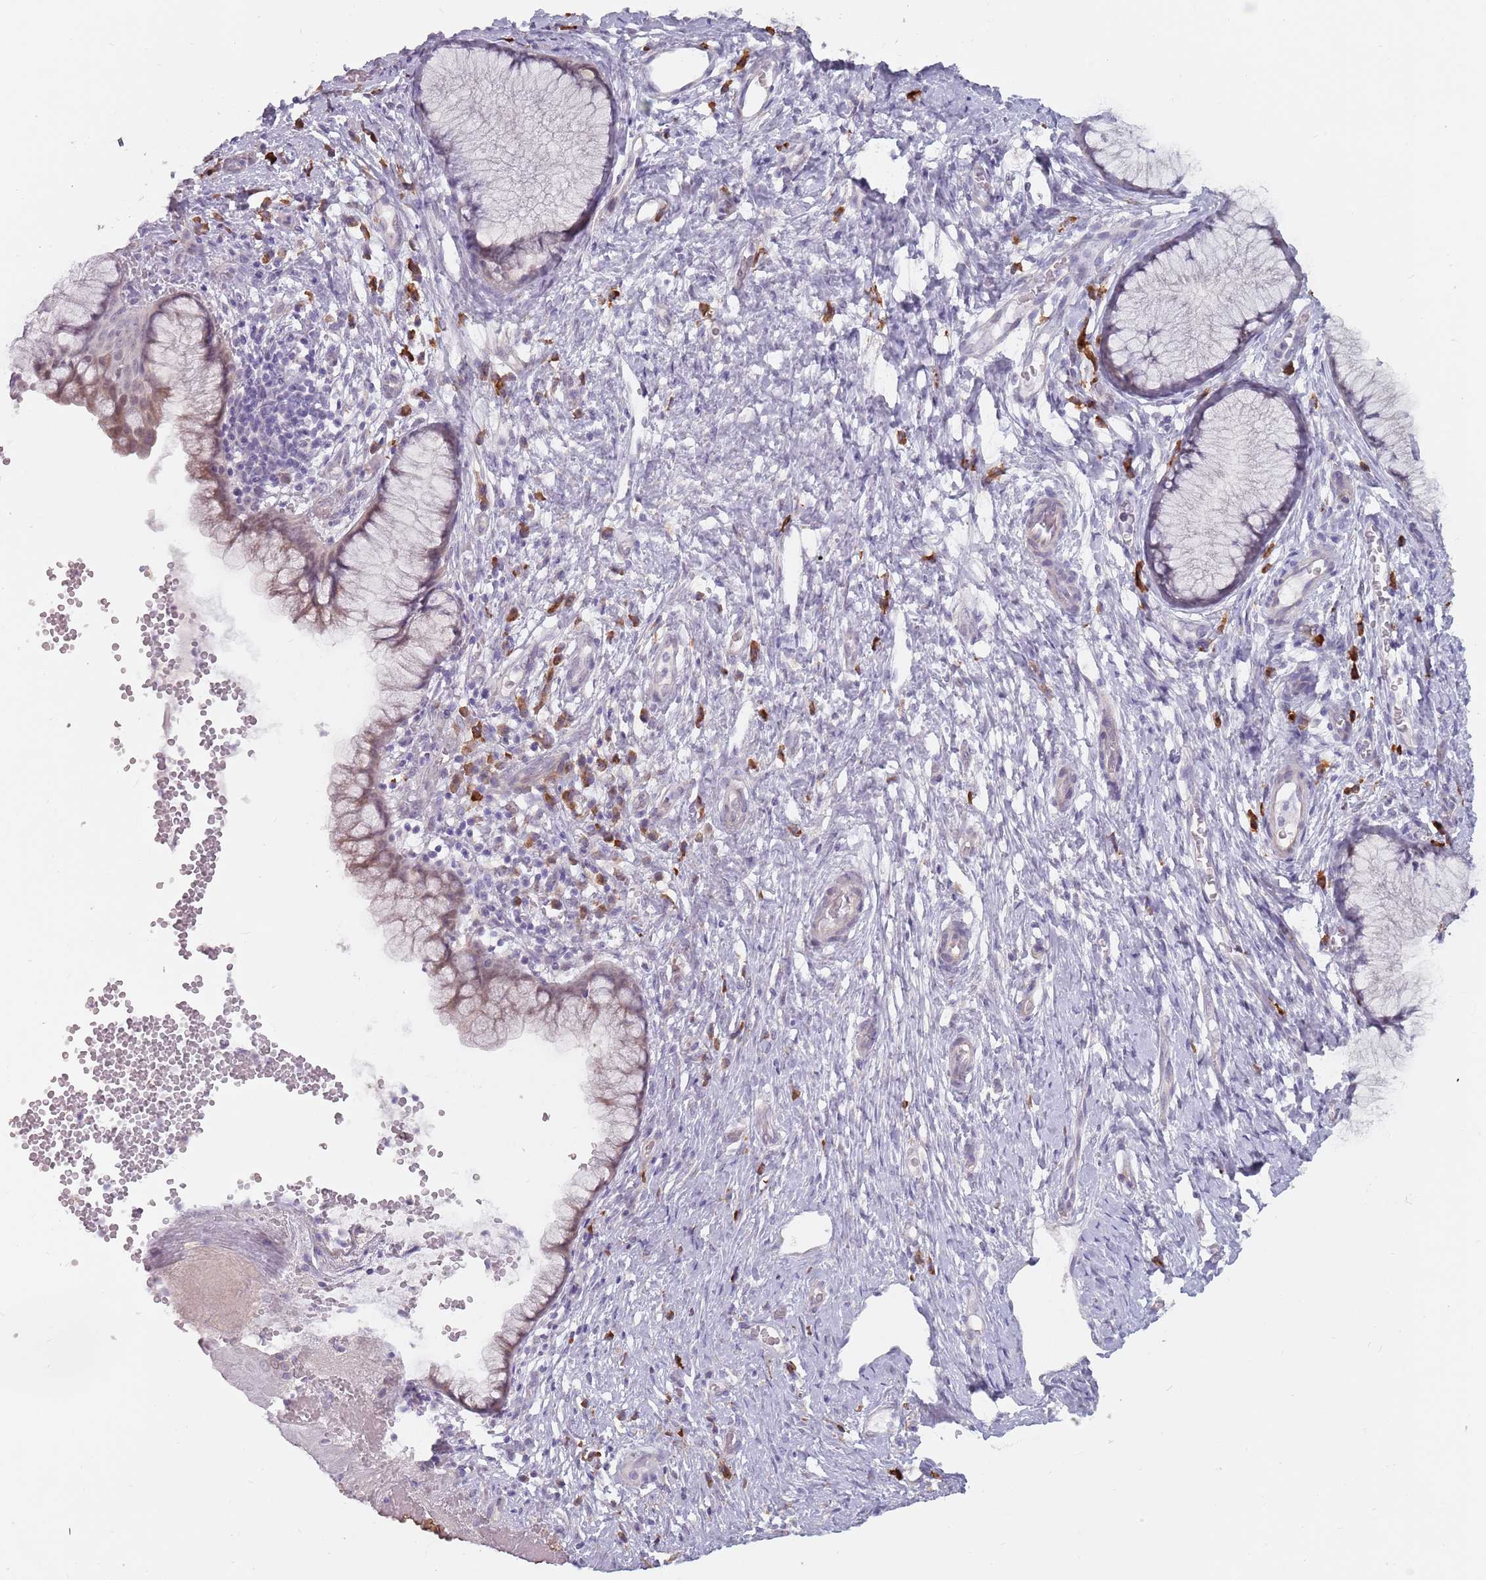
{"staining": {"intensity": "moderate", "quantity": "<25%", "location": "cytoplasmic/membranous"}, "tissue": "cervix", "cell_type": "Glandular cells", "image_type": "normal", "snomed": [{"axis": "morphology", "description": "Normal tissue, NOS"}, {"axis": "topography", "description": "Cervix"}], "caption": "Unremarkable cervix was stained to show a protein in brown. There is low levels of moderate cytoplasmic/membranous expression in approximately <25% of glandular cells. The staining was performed using DAB (3,3'-diaminobenzidine) to visualize the protein expression in brown, while the nuclei were stained in blue with hematoxylin (Magnification: 20x).", "gene": "DXO", "patient": {"sex": "female", "age": 42}}